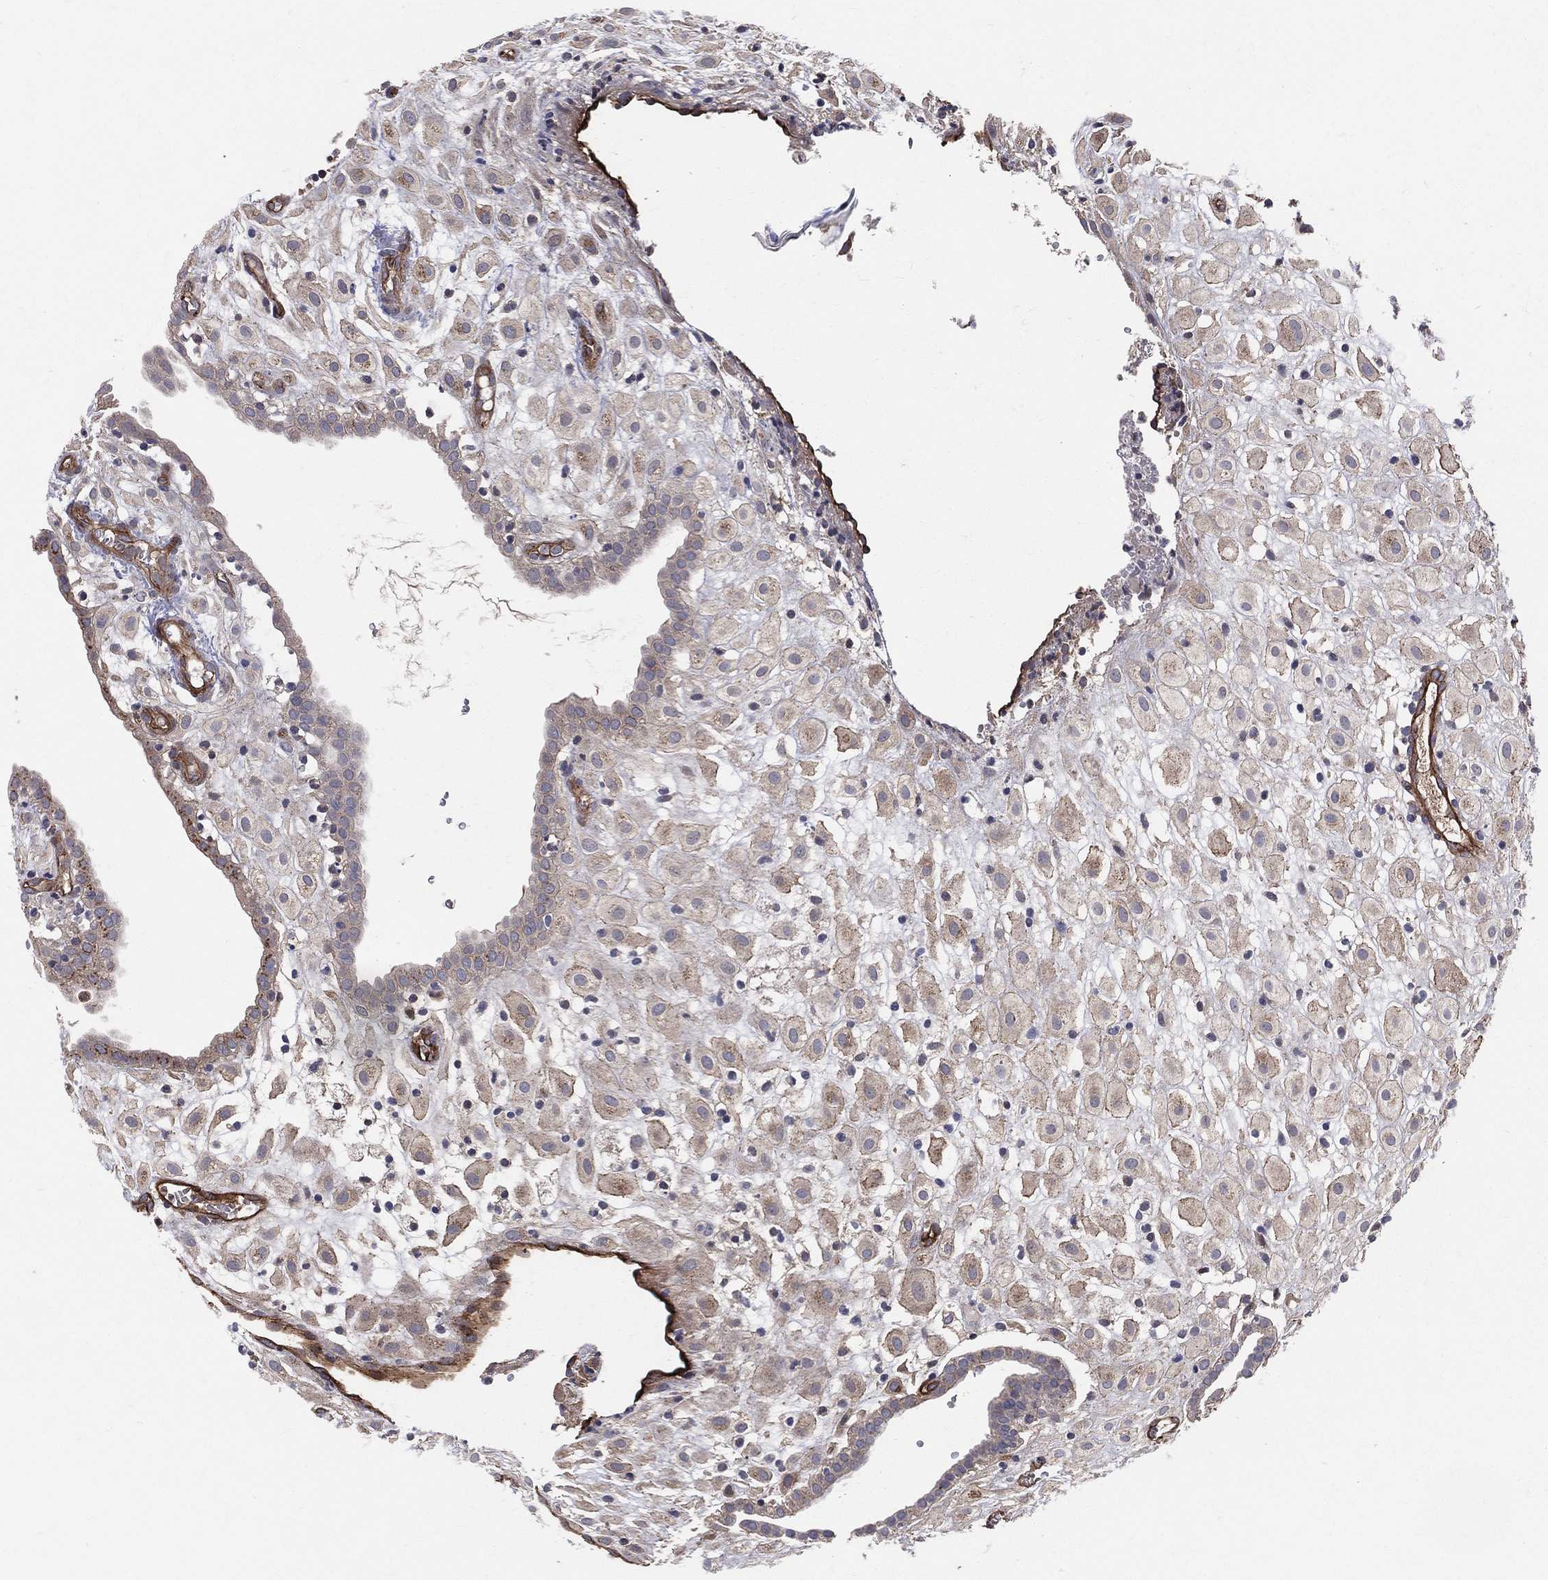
{"staining": {"intensity": "moderate", "quantity": ">75%", "location": "cytoplasmic/membranous"}, "tissue": "placenta", "cell_type": "Decidual cells", "image_type": "normal", "snomed": [{"axis": "morphology", "description": "Normal tissue, NOS"}, {"axis": "topography", "description": "Placenta"}], "caption": "Protein expression analysis of unremarkable human placenta reveals moderate cytoplasmic/membranous expression in approximately >75% of decidual cells. (DAB (3,3'-diaminobenzidine) = brown stain, brightfield microscopy at high magnification).", "gene": "ENTPD1", "patient": {"sex": "female", "age": 24}}